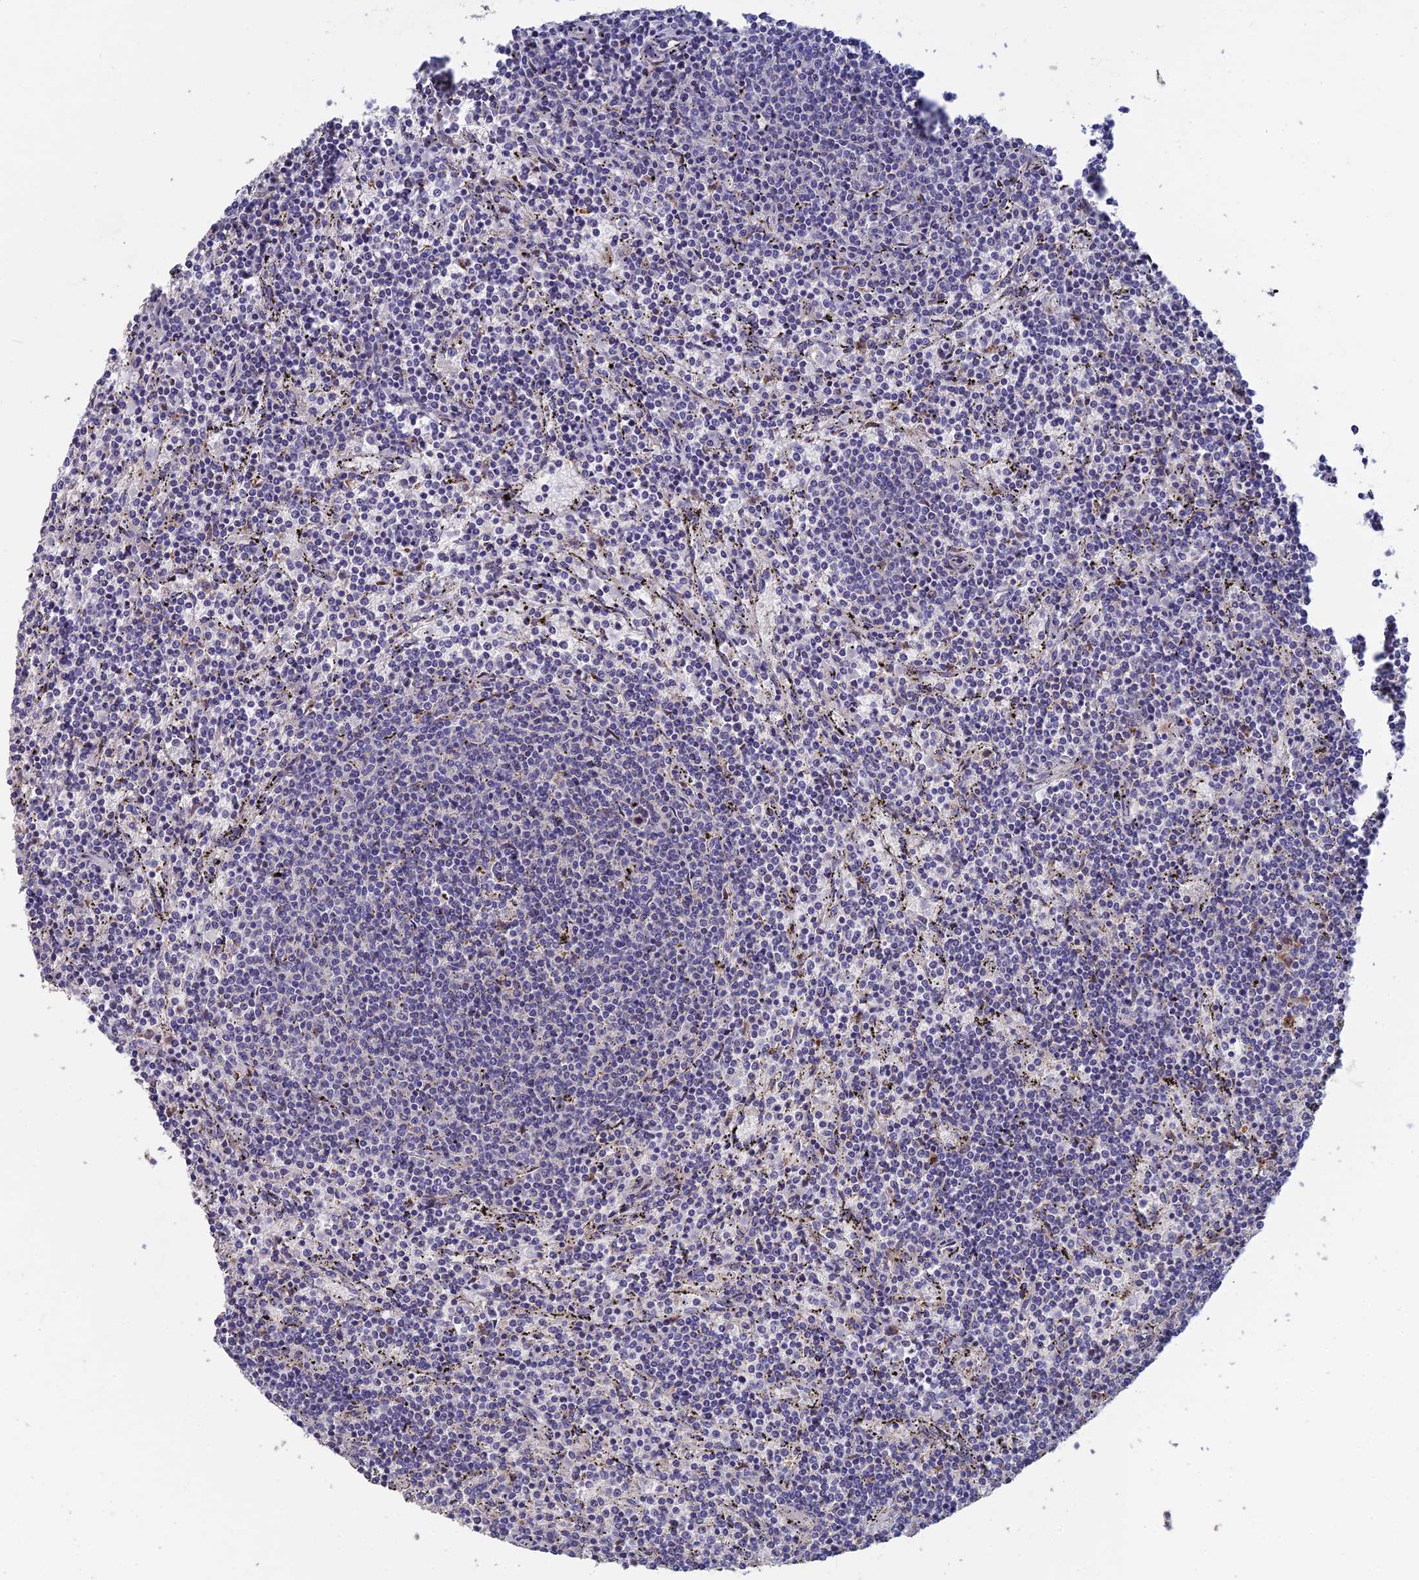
{"staining": {"intensity": "negative", "quantity": "none", "location": "none"}, "tissue": "lymphoma", "cell_type": "Tumor cells", "image_type": "cancer", "snomed": [{"axis": "morphology", "description": "Malignant lymphoma, non-Hodgkin's type, Low grade"}, {"axis": "topography", "description": "Spleen"}], "caption": "An image of human malignant lymphoma, non-Hodgkin's type (low-grade) is negative for staining in tumor cells.", "gene": "GIPC1", "patient": {"sex": "female", "age": 50}}